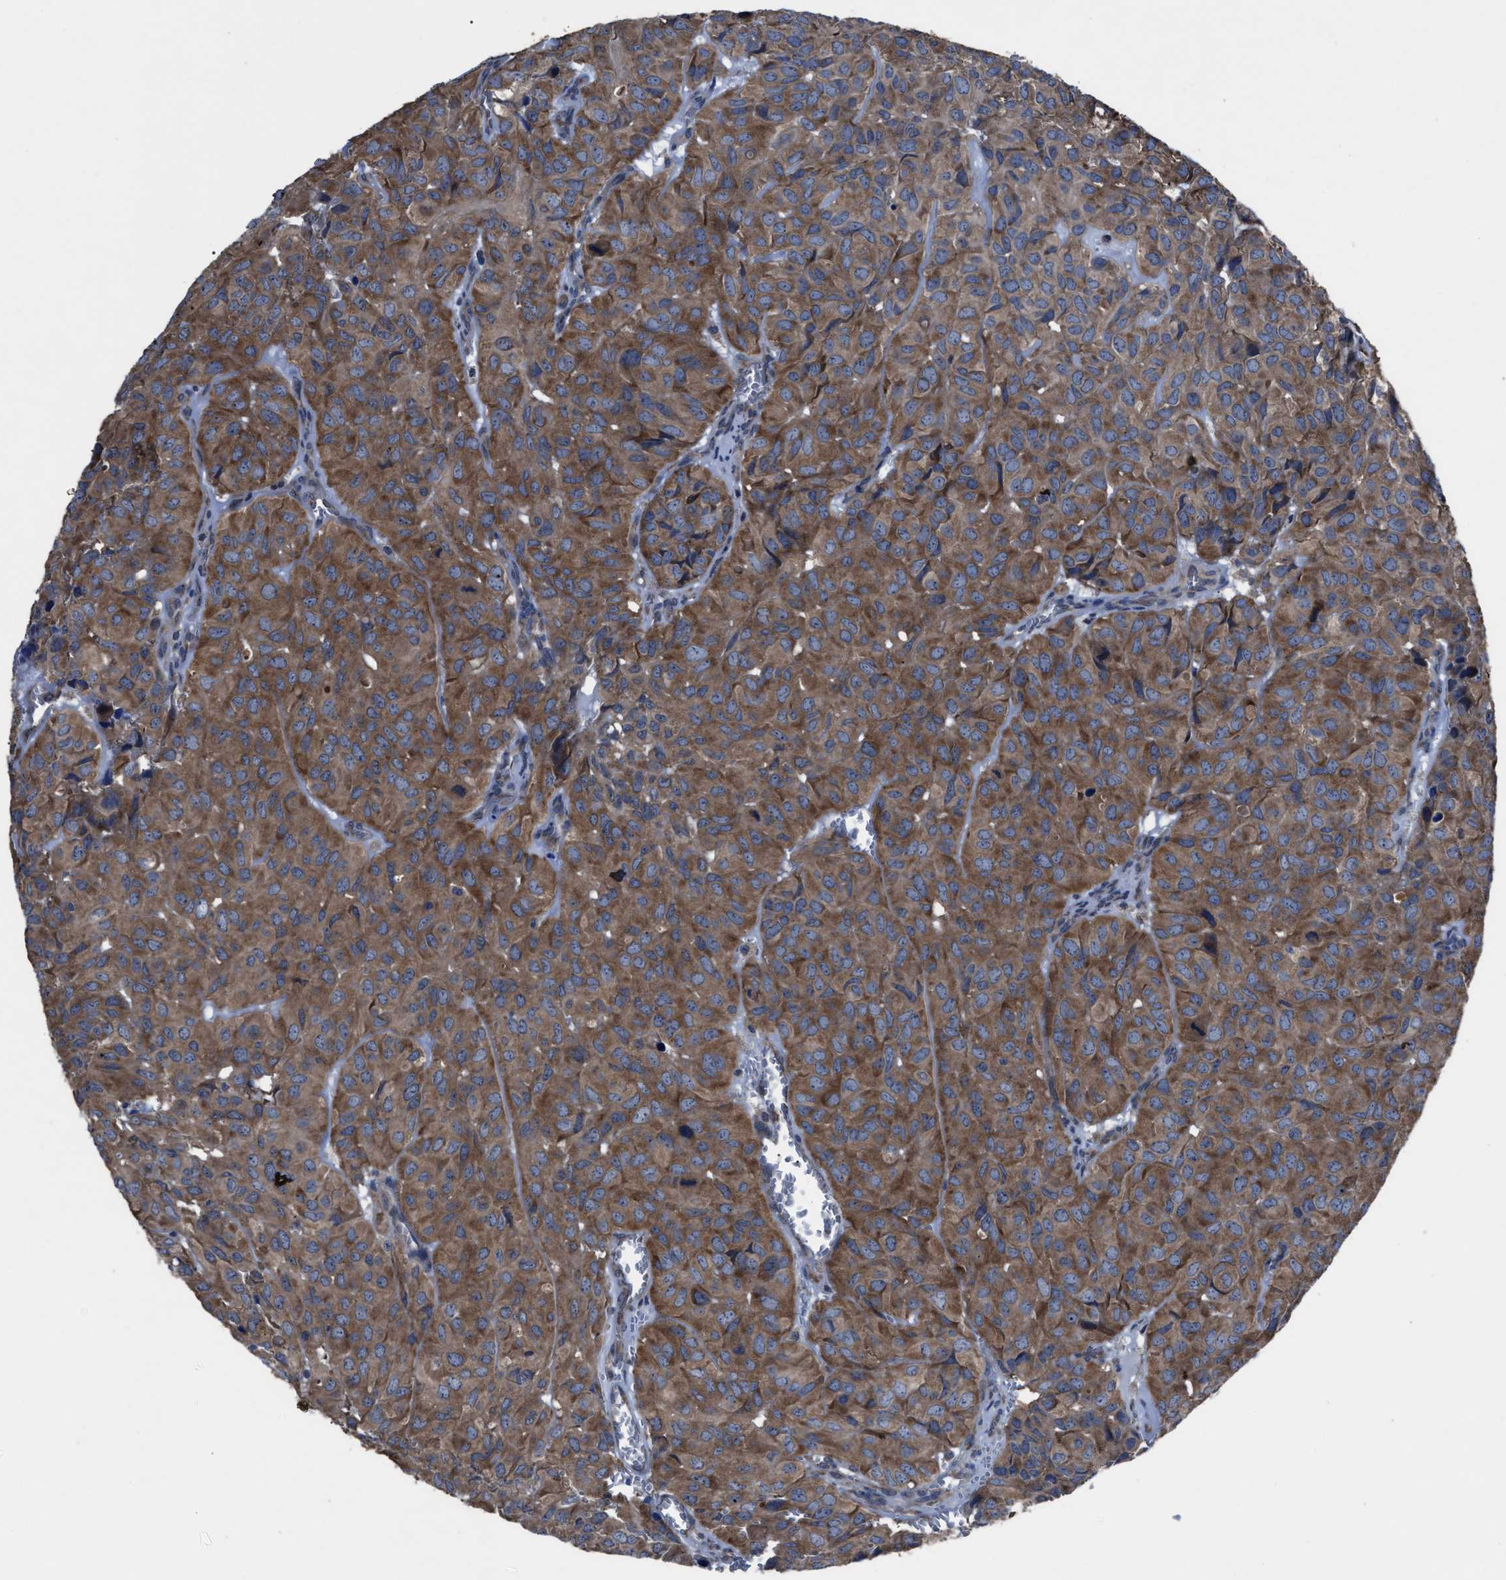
{"staining": {"intensity": "moderate", "quantity": ">75%", "location": "cytoplasmic/membranous"}, "tissue": "head and neck cancer", "cell_type": "Tumor cells", "image_type": "cancer", "snomed": [{"axis": "morphology", "description": "Adenocarcinoma, NOS"}, {"axis": "topography", "description": "Salivary gland, NOS"}, {"axis": "topography", "description": "Head-Neck"}], "caption": "There is medium levels of moderate cytoplasmic/membranous staining in tumor cells of head and neck adenocarcinoma, as demonstrated by immunohistochemical staining (brown color).", "gene": "UPF1", "patient": {"sex": "female", "age": 76}}